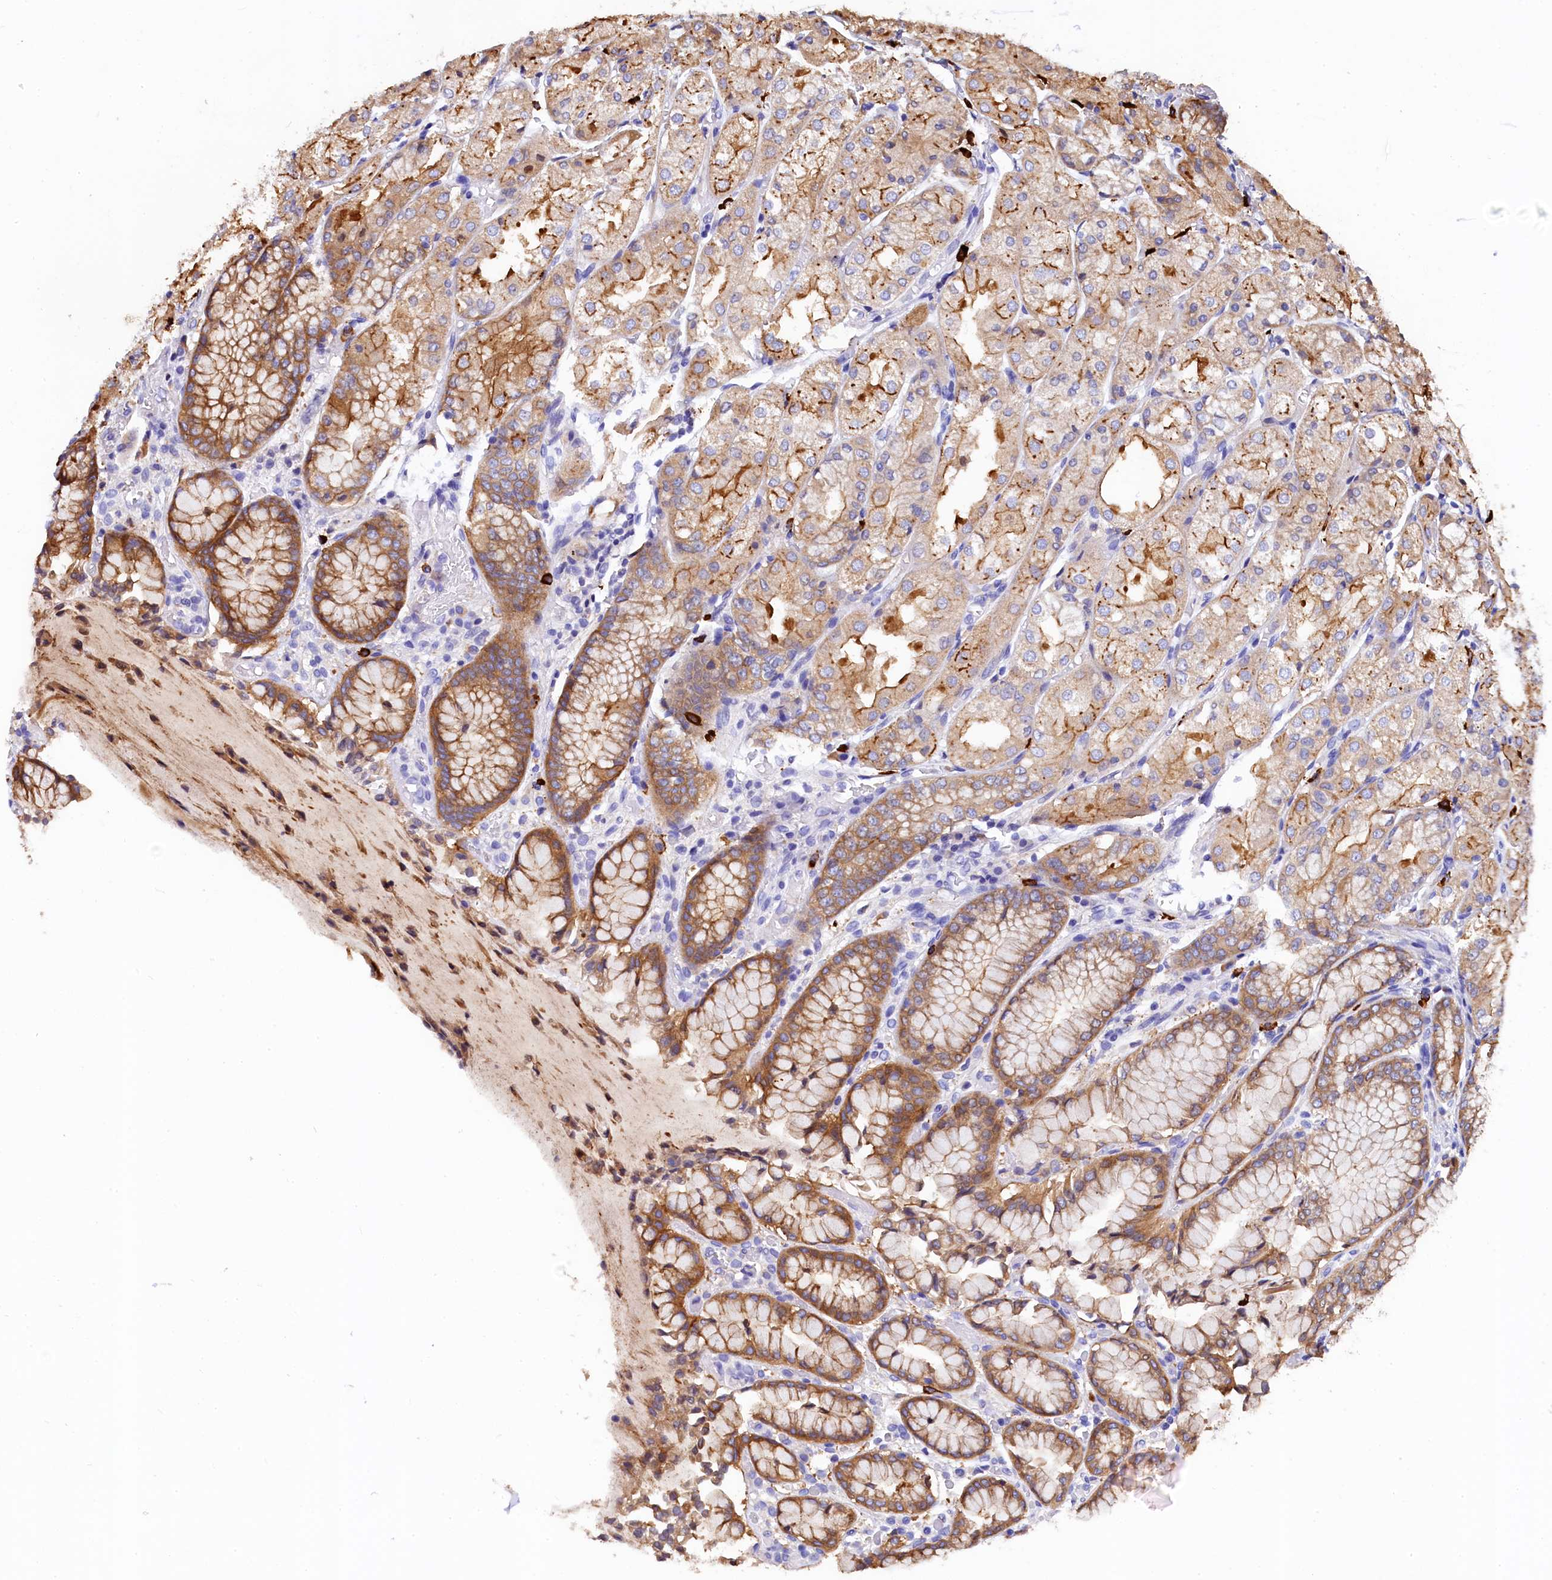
{"staining": {"intensity": "moderate", "quantity": ">75%", "location": "cytoplasmic/membranous"}, "tissue": "stomach", "cell_type": "Glandular cells", "image_type": "normal", "snomed": [{"axis": "morphology", "description": "Normal tissue, NOS"}, {"axis": "topography", "description": "Stomach, upper"}], "caption": "Immunohistochemical staining of benign human stomach shows moderate cytoplasmic/membranous protein staining in about >75% of glandular cells.", "gene": "EPS8L2", "patient": {"sex": "male", "age": 72}}